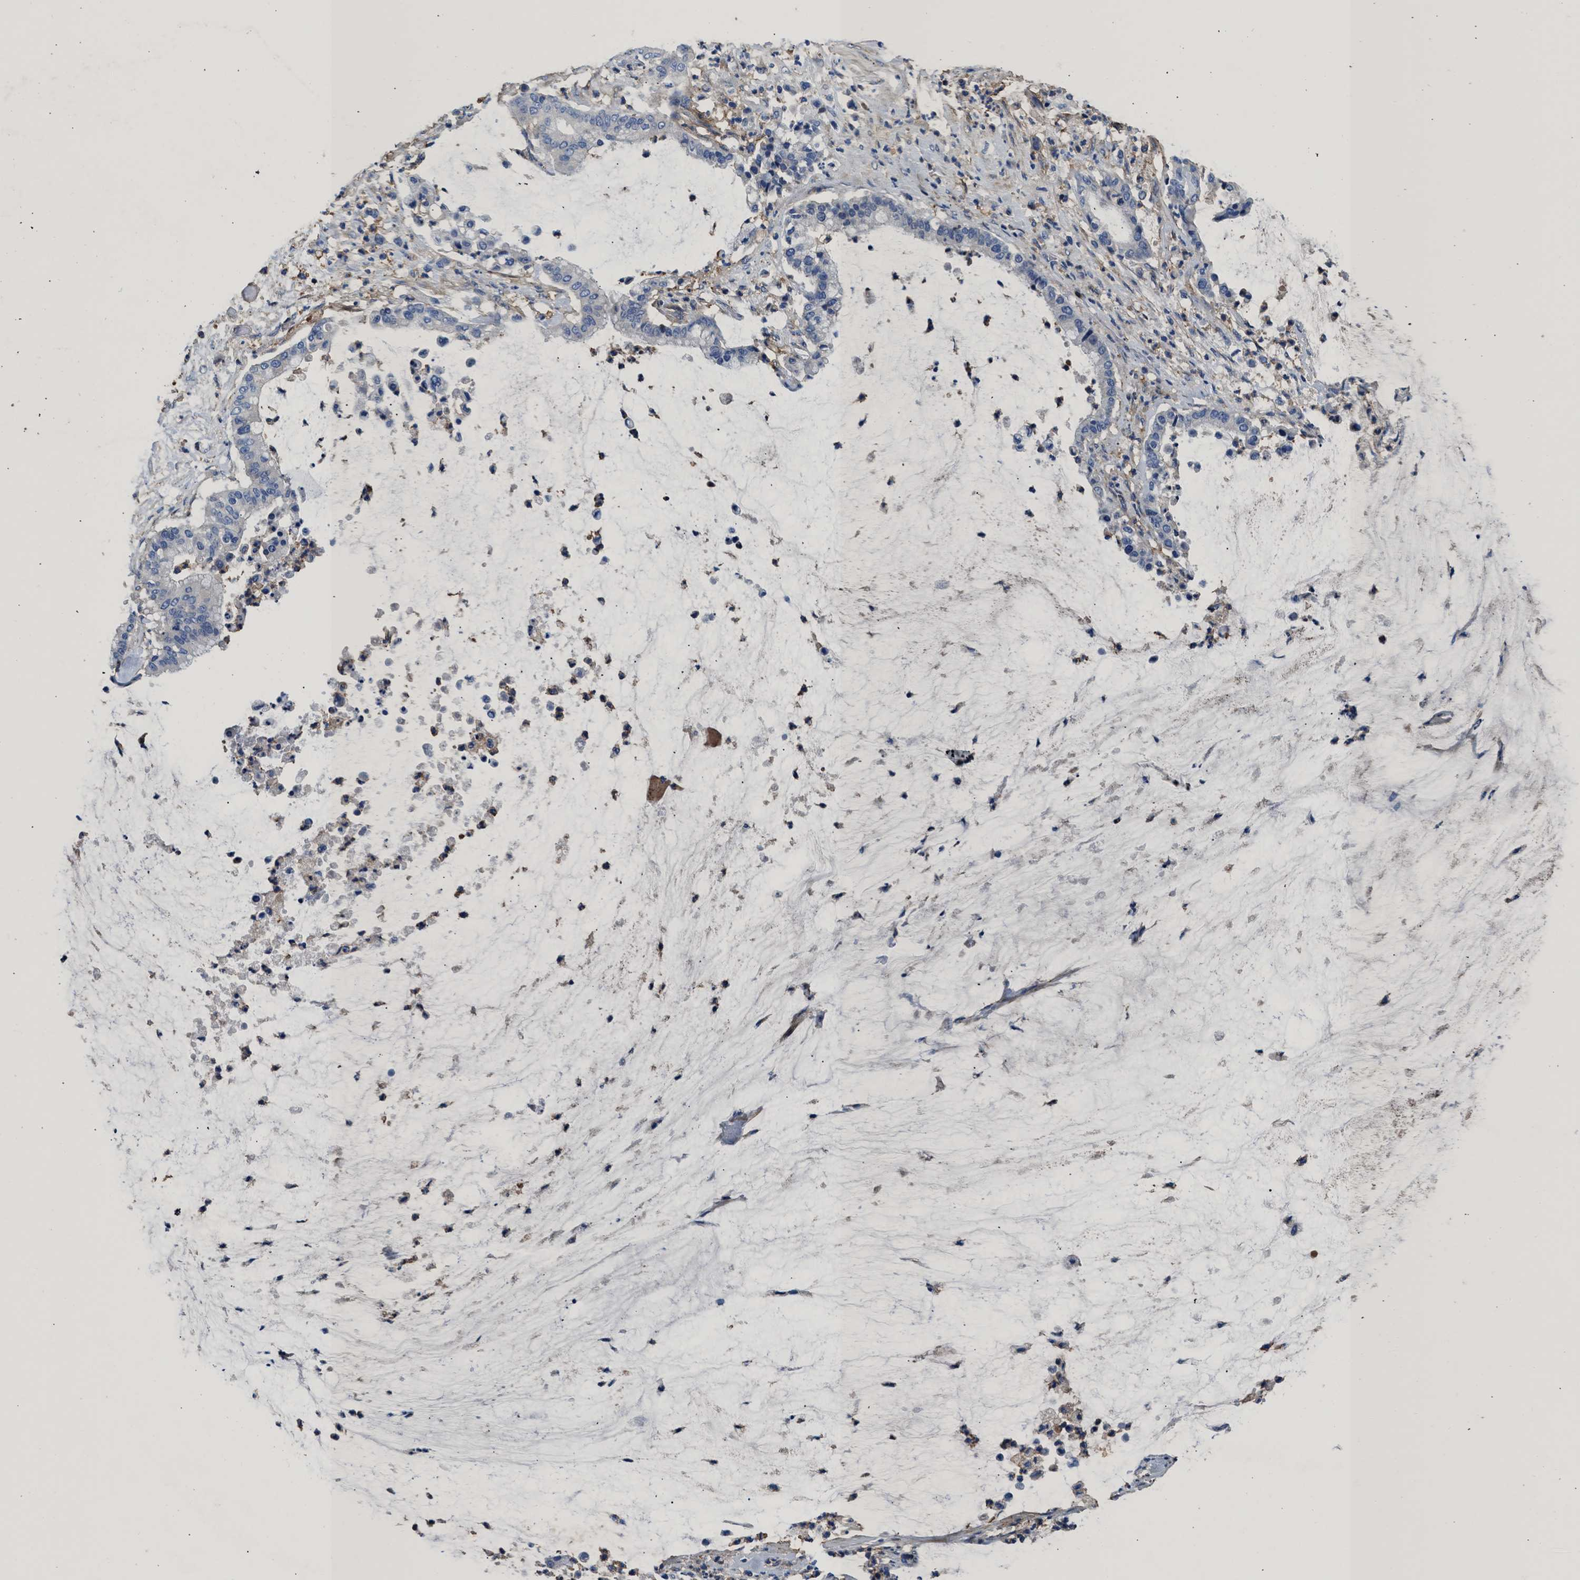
{"staining": {"intensity": "negative", "quantity": "none", "location": "none"}, "tissue": "pancreatic cancer", "cell_type": "Tumor cells", "image_type": "cancer", "snomed": [{"axis": "morphology", "description": "Adenocarcinoma, NOS"}, {"axis": "topography", "description": "Pancreas"}], "caption": "Tumor cells are negative for brown protein staining in pancreatic cancer.", "gene": "KCNQ4", "patient": {"sex": "male", "age": 41}}